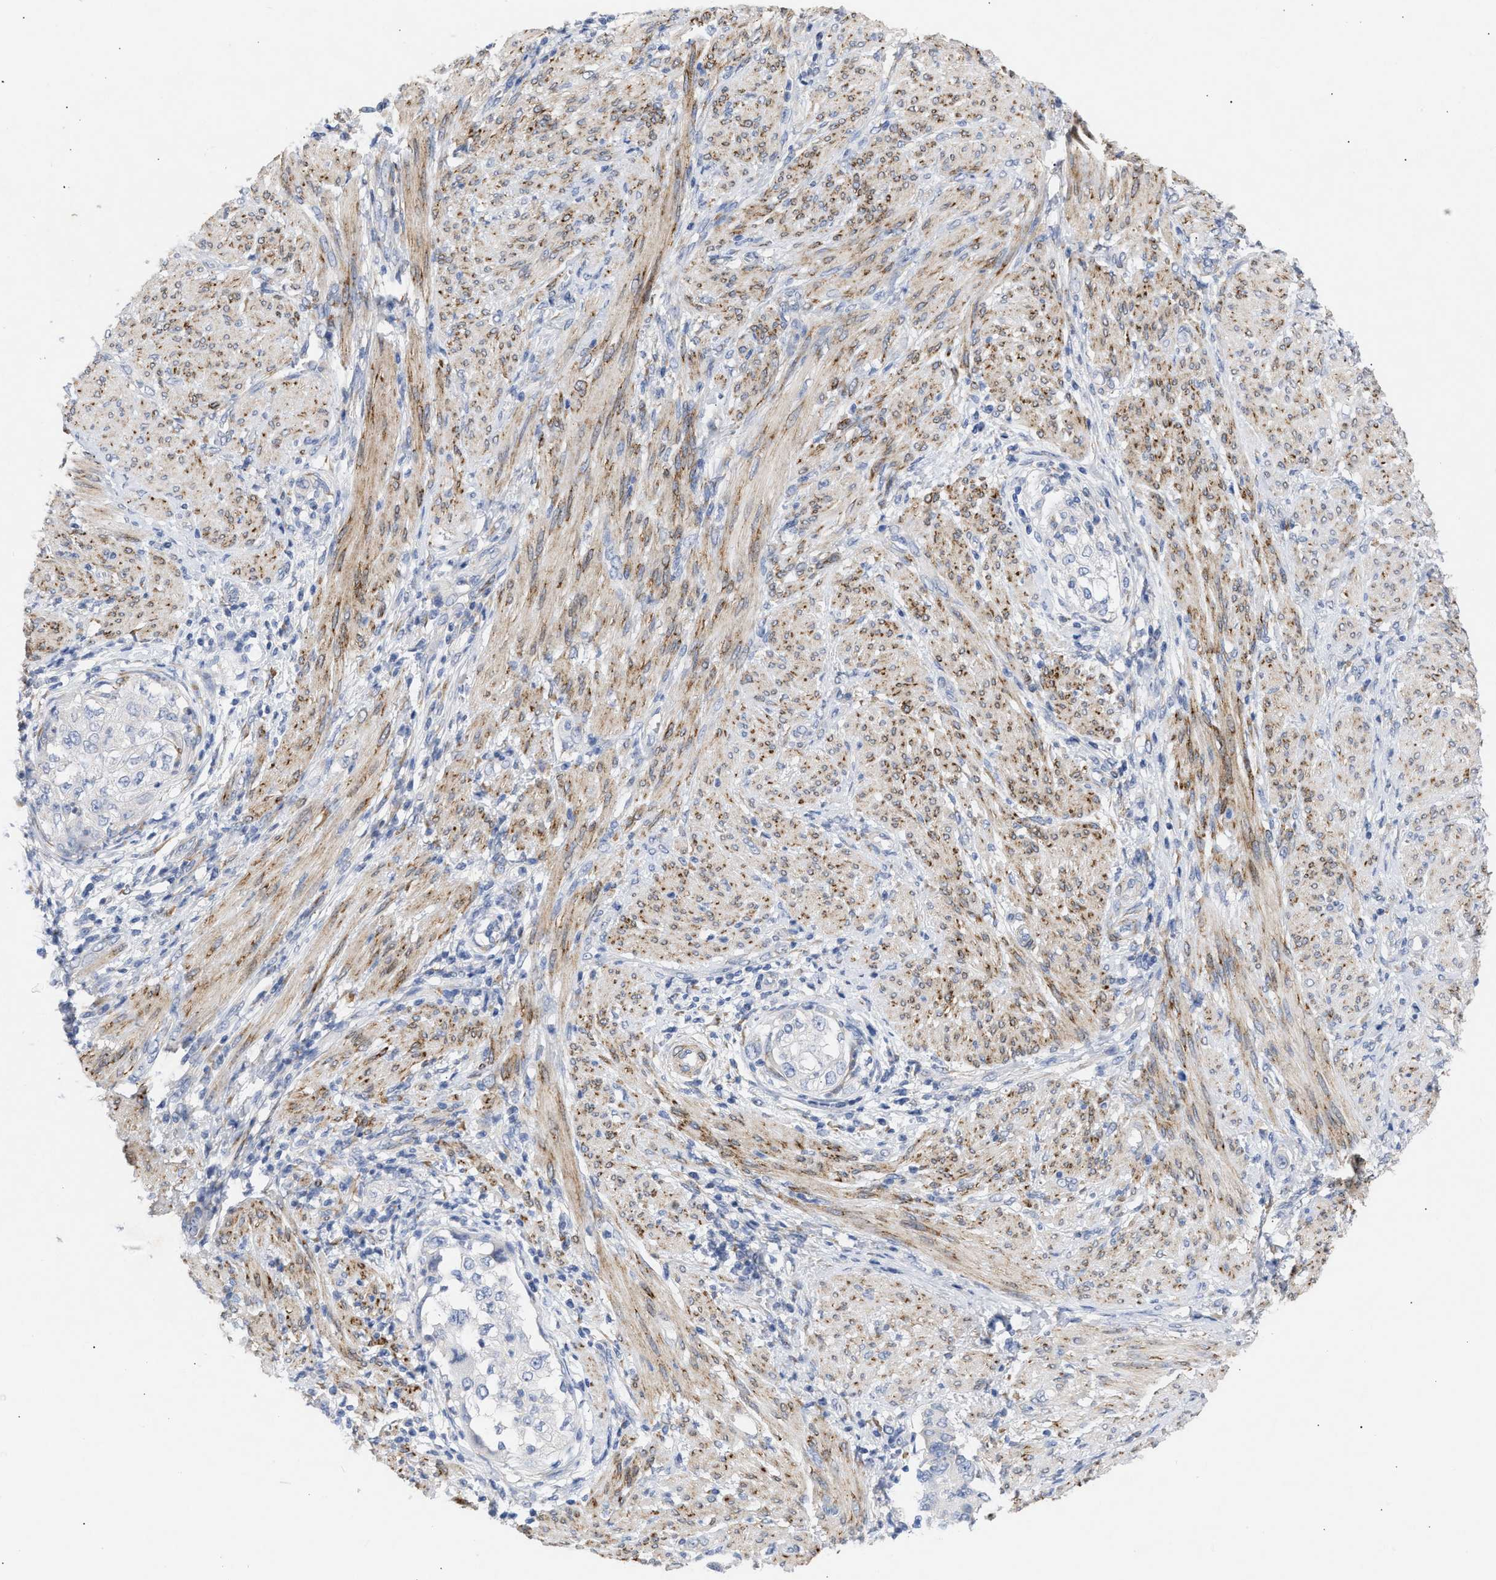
{"staining": {"intensity": "negative", "quantity": "none", "location": "none"}, "tissue": "endometrial cancer", "cell_type": "Tumor cells", "image_type": "cancer", "snomed": [{"axis": "morphology", "description": "Adenocarcinoma, NOS"}, {"axis": "topography", "description": "Endometrium"}], "caption": "Protein analysis of endometrial cancer demonstrates no significant expression in tumor cells.", "gene": "SELENOM", "patient": {"sex": "female", "age": 85}}